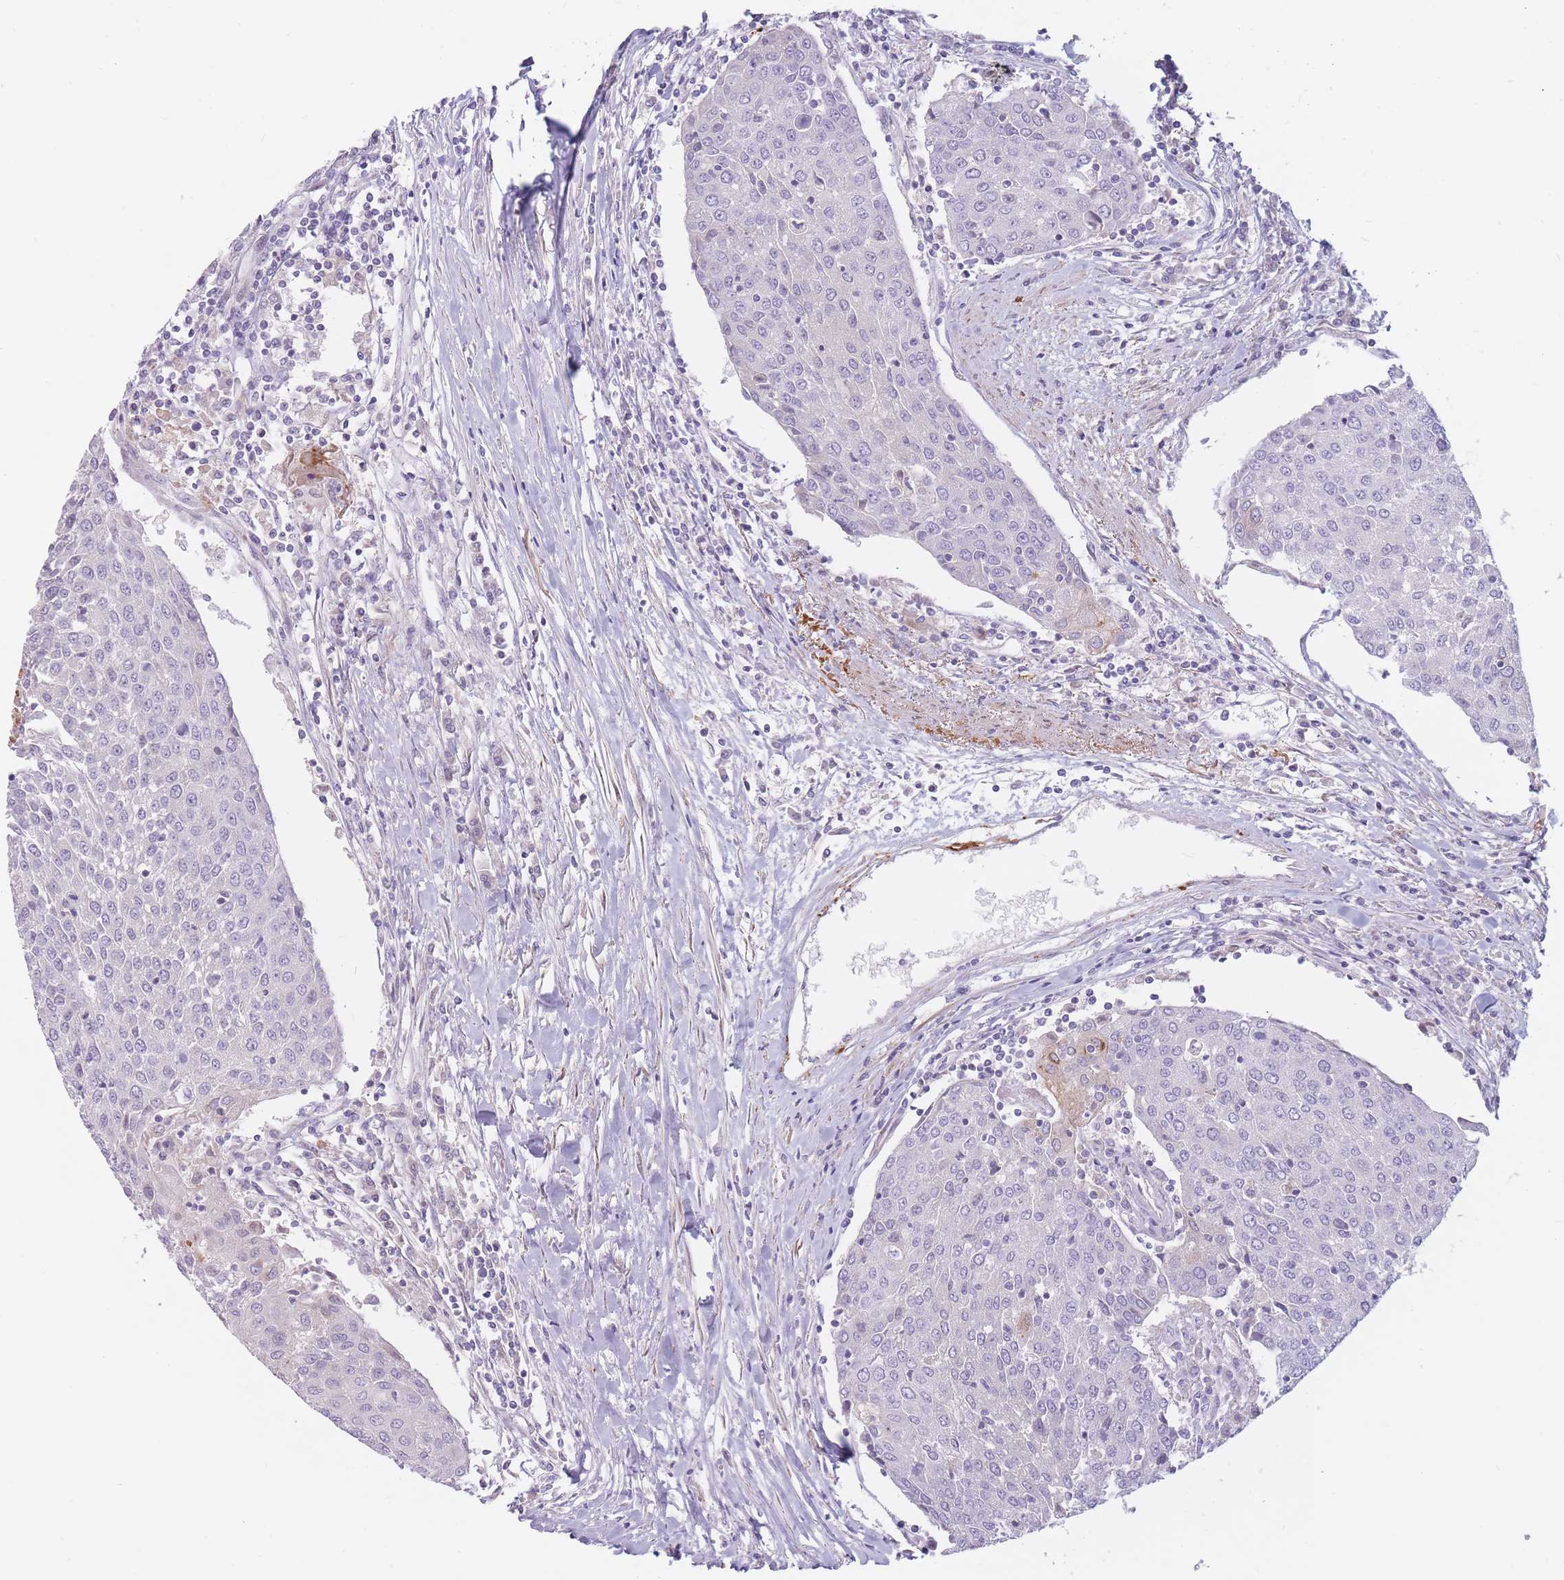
{"staining": {"intensity": "negative", "quantity": "none", "location": "none"}, "tissue": "urothelial cancer", "cell_type": "Tumor cells", "image_type": "cancer", "snomed": [{"axis": "morphology", "description": "Urothelial carcinoma, High grade"}, {"axis": "topography", "description": "Urinary bladder"}], "caption": "Immunohistochemical staining of human high-grade urothelial carcinoma reveals no significant staining in tumor cells.", "gene": "PTGDR", "patient": {"sex": "female", "age": 85}}